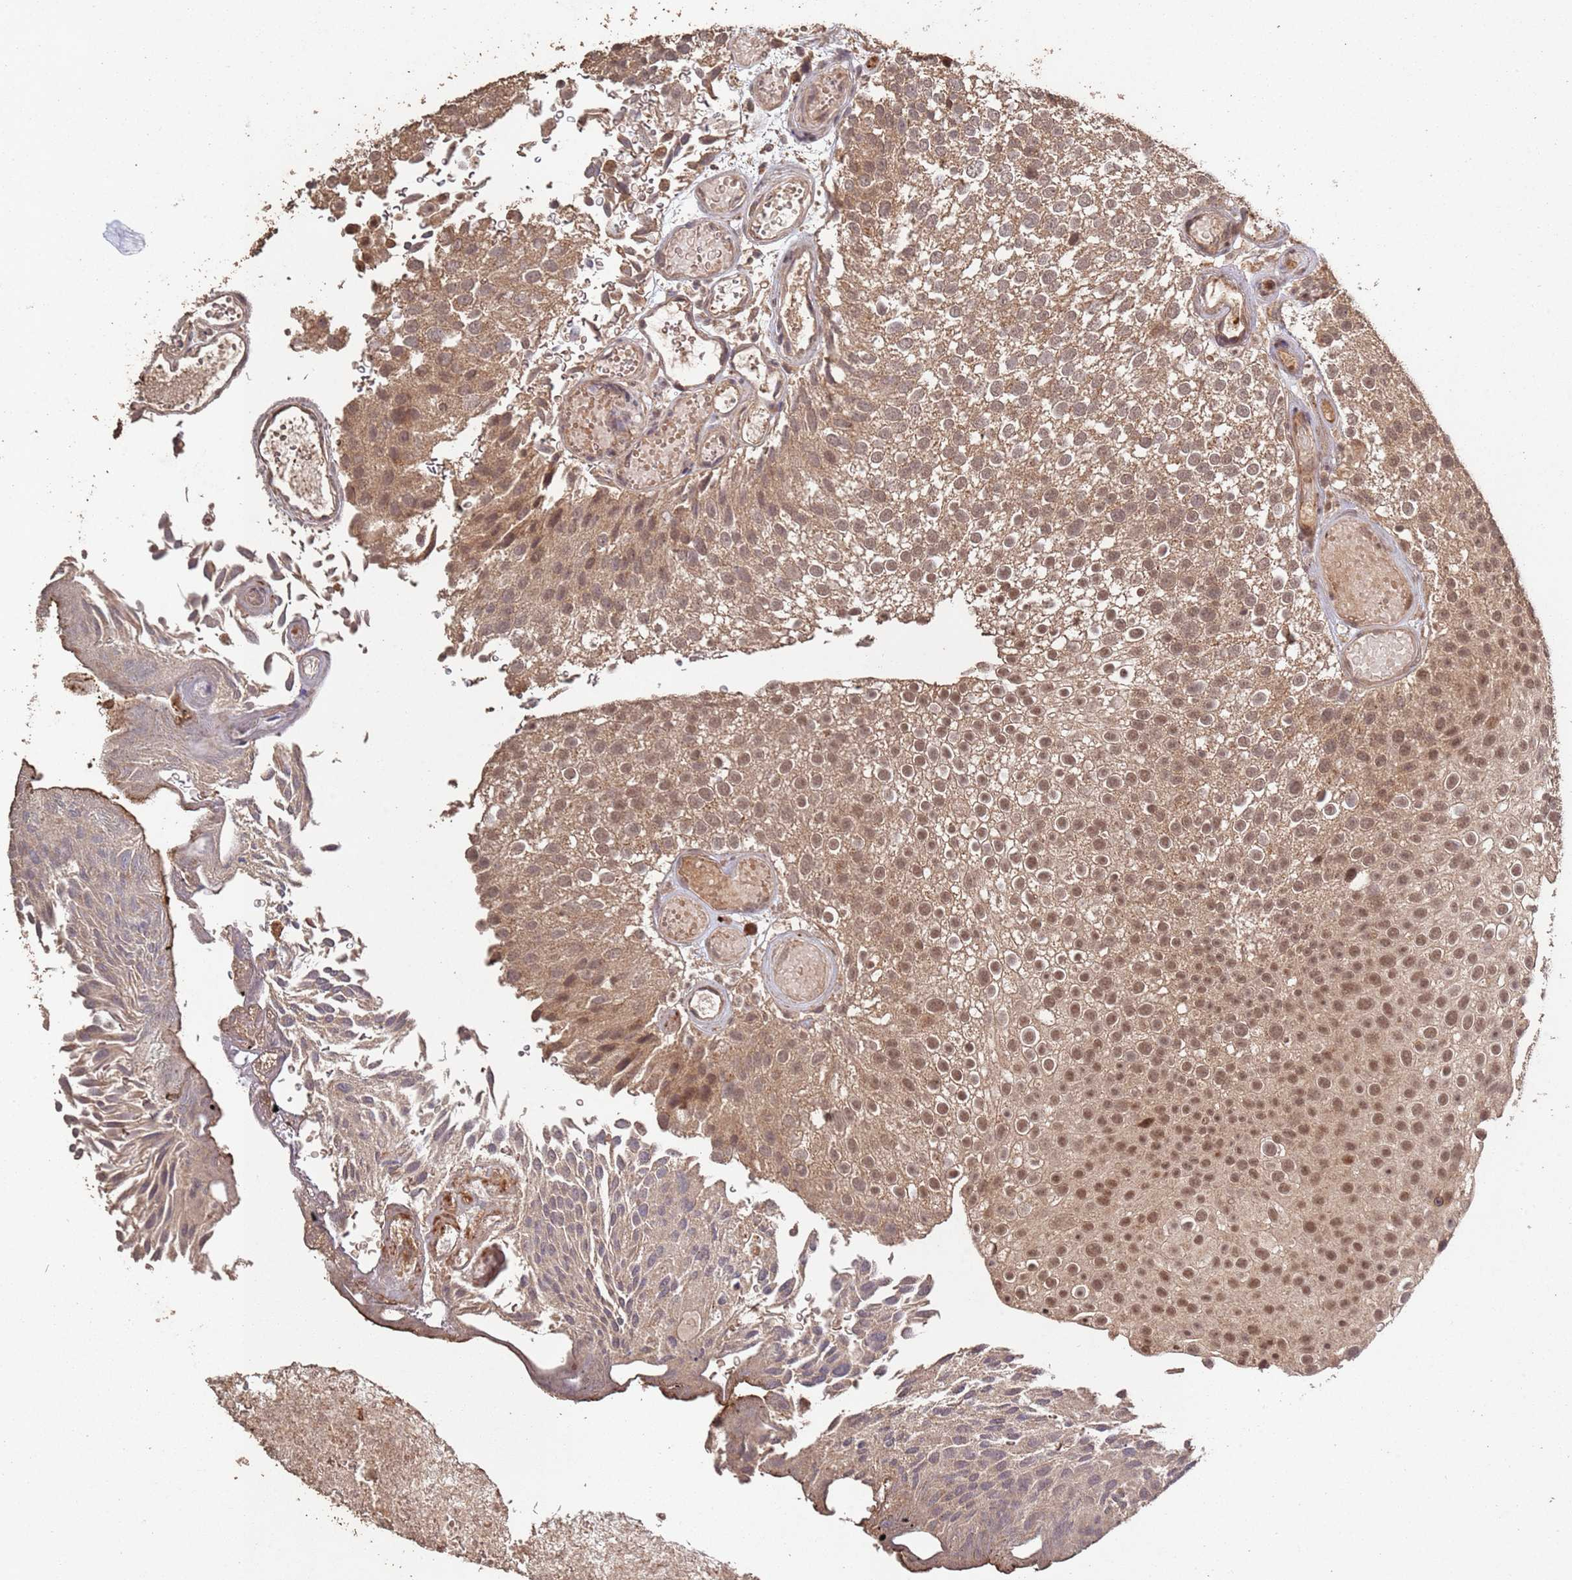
{"staining": {"intensity": "moderate", "quantity": ">75%", "location": "cytoplasmic/membranous,nuclear"}, "tissue": "urothelial cancer", "cell_type": "Tumor cells", "image_type": "cancer", "snomed": [{"axis": "morphology", "description": "Urothelial carcinoma, Low grade"}, {"axis": "topography", "description": "Urinary bladder"}], "caption": "There is medium levels of moderate cytoplasmic/membranous and nuclear expression in tumor cells of urothelial cancer, as demonstrated by immunohistochemical staining (brown color).", "gene": "FRAT1", "patient": {"sex": "male", "age": 78}}